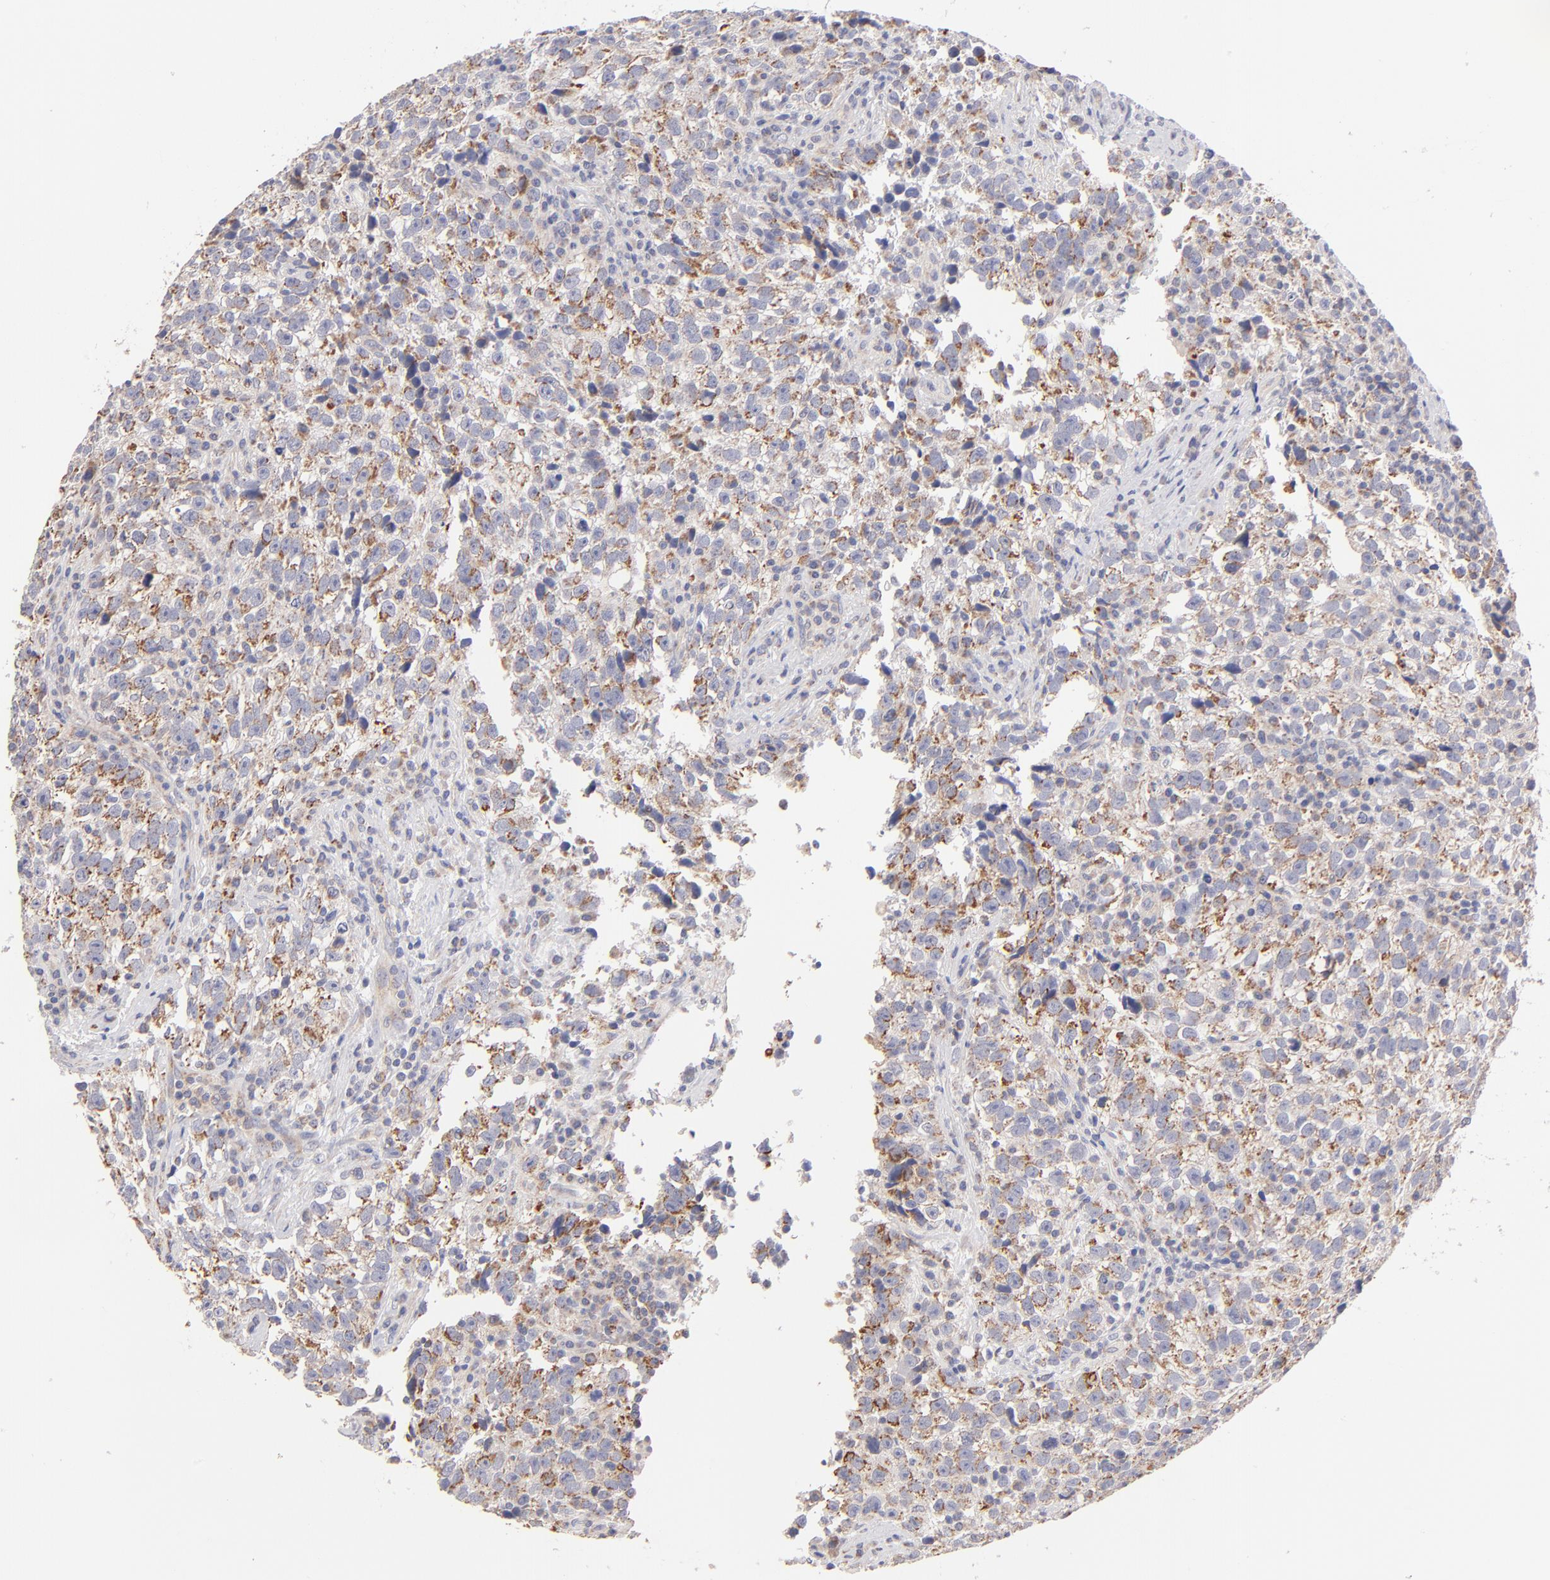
{"staining": {"intensity": "weak", "quantity": ">75%", "location": "cytoplasmic/membranous"}, "tissue": "testis cancer", "cell_type": "Tumor cells", "image_type": "cancer", "snomed": [{"axis": "morphology", "description": "Seminoma, NOS"}, {"axis": "topography", "description": "Testis"}], "caption": "Weak cytoplasmic/membranous expression is identified in approximately >75% of tumor cells in seminoma (testis).", "gene": "HCCS", "patient": {"sex": "male", "age": 38}}